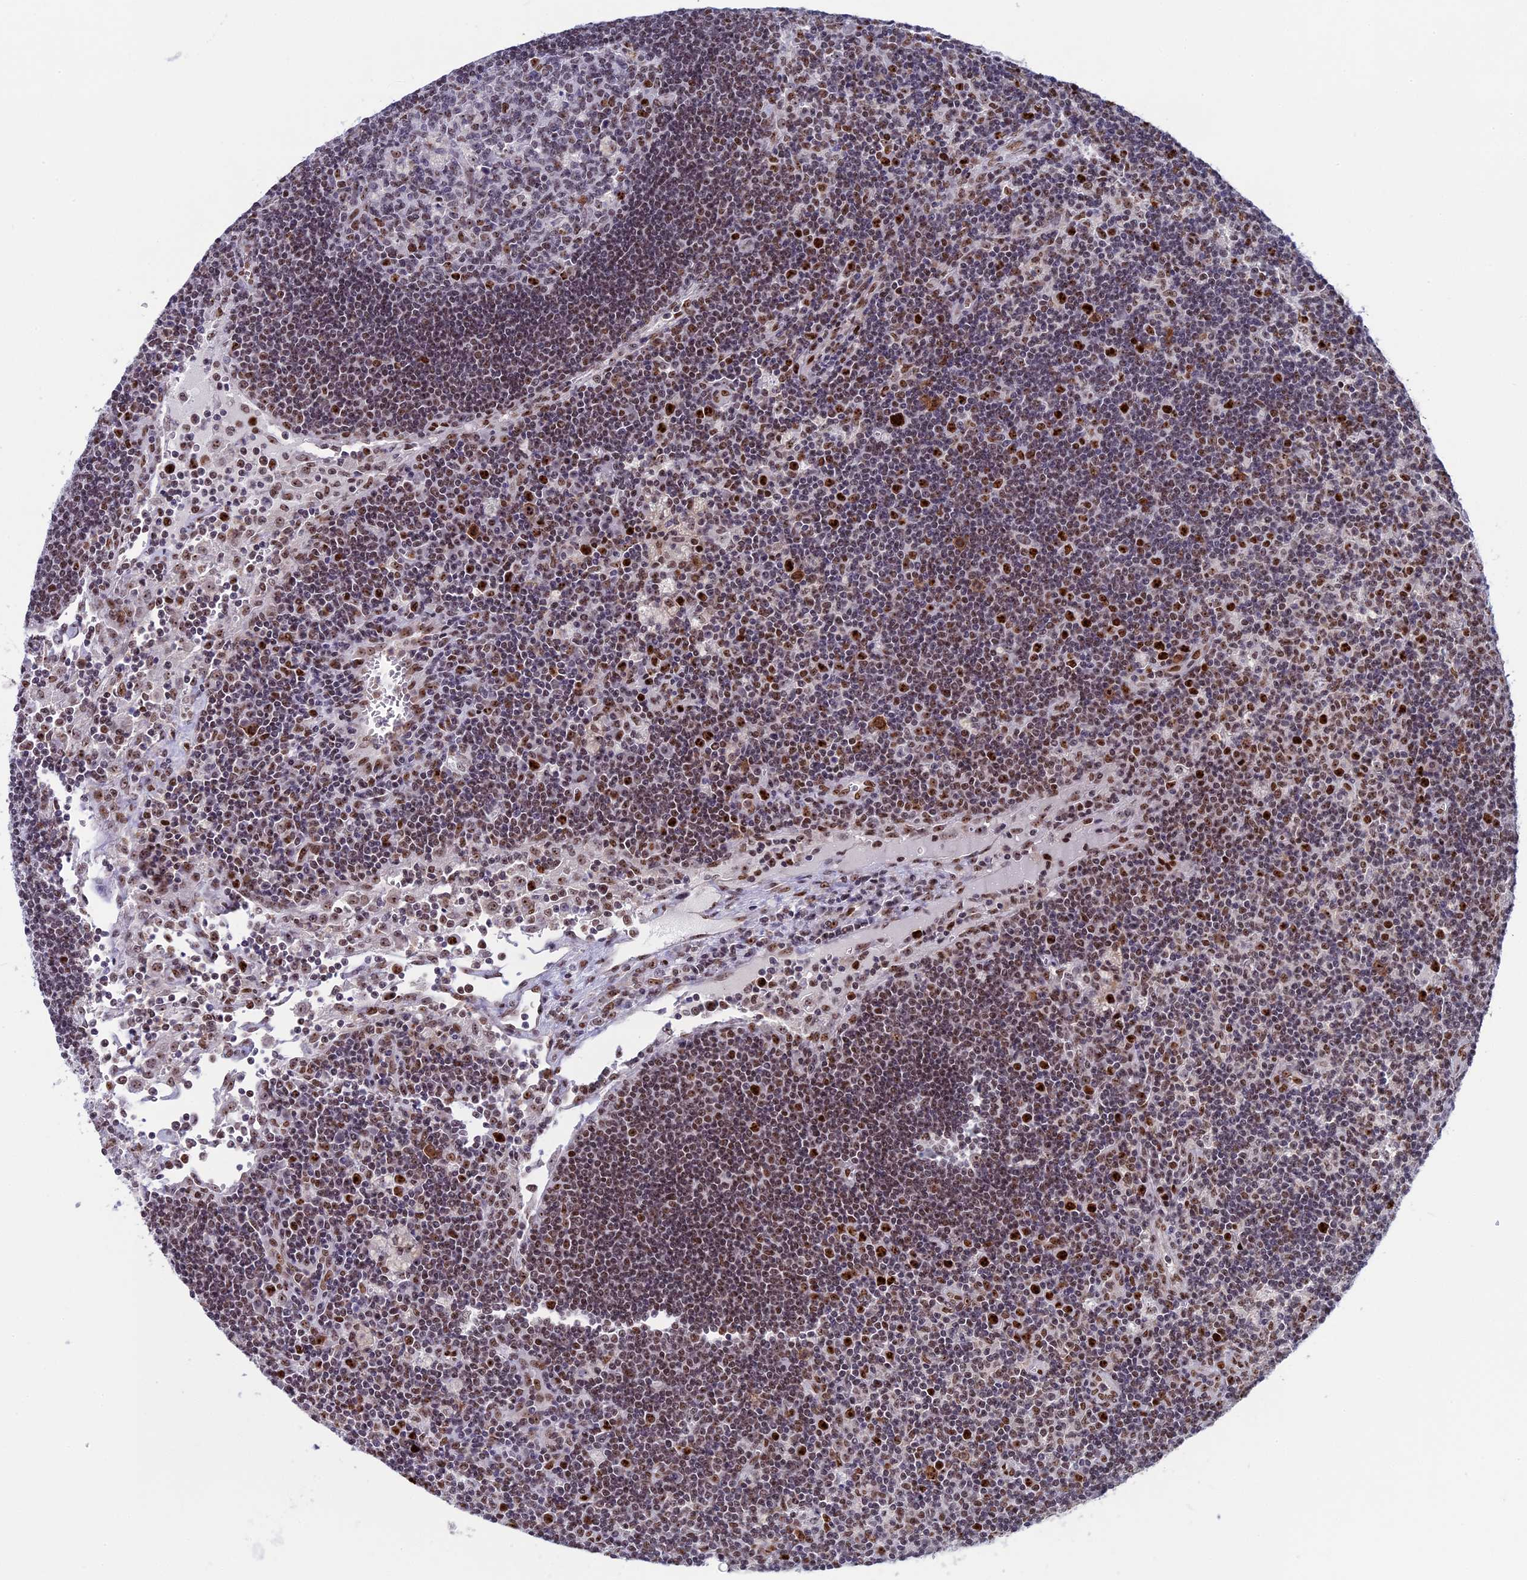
{"staining": {"intensity": "moderate", "quantity": "25%-75%", "location": "nuclear"}, "tissue": "lymph node", "cell_type": "Germinal center cells", "image_type": "normal", "snomed": [{"axis": "morphology", "description": "Normal tissue, NOS"}, {"axis": "topography", "description": "Lymph node"}], "caption": "A high-resolution image shows immunohistochemistry staining of unremarkable lymph node, which demonstrates moderate nuclear positivity in about 25%-75% of germinal center cells.", "gene": "CCDC86", "patient": {"sex": "male", "age": 58}}